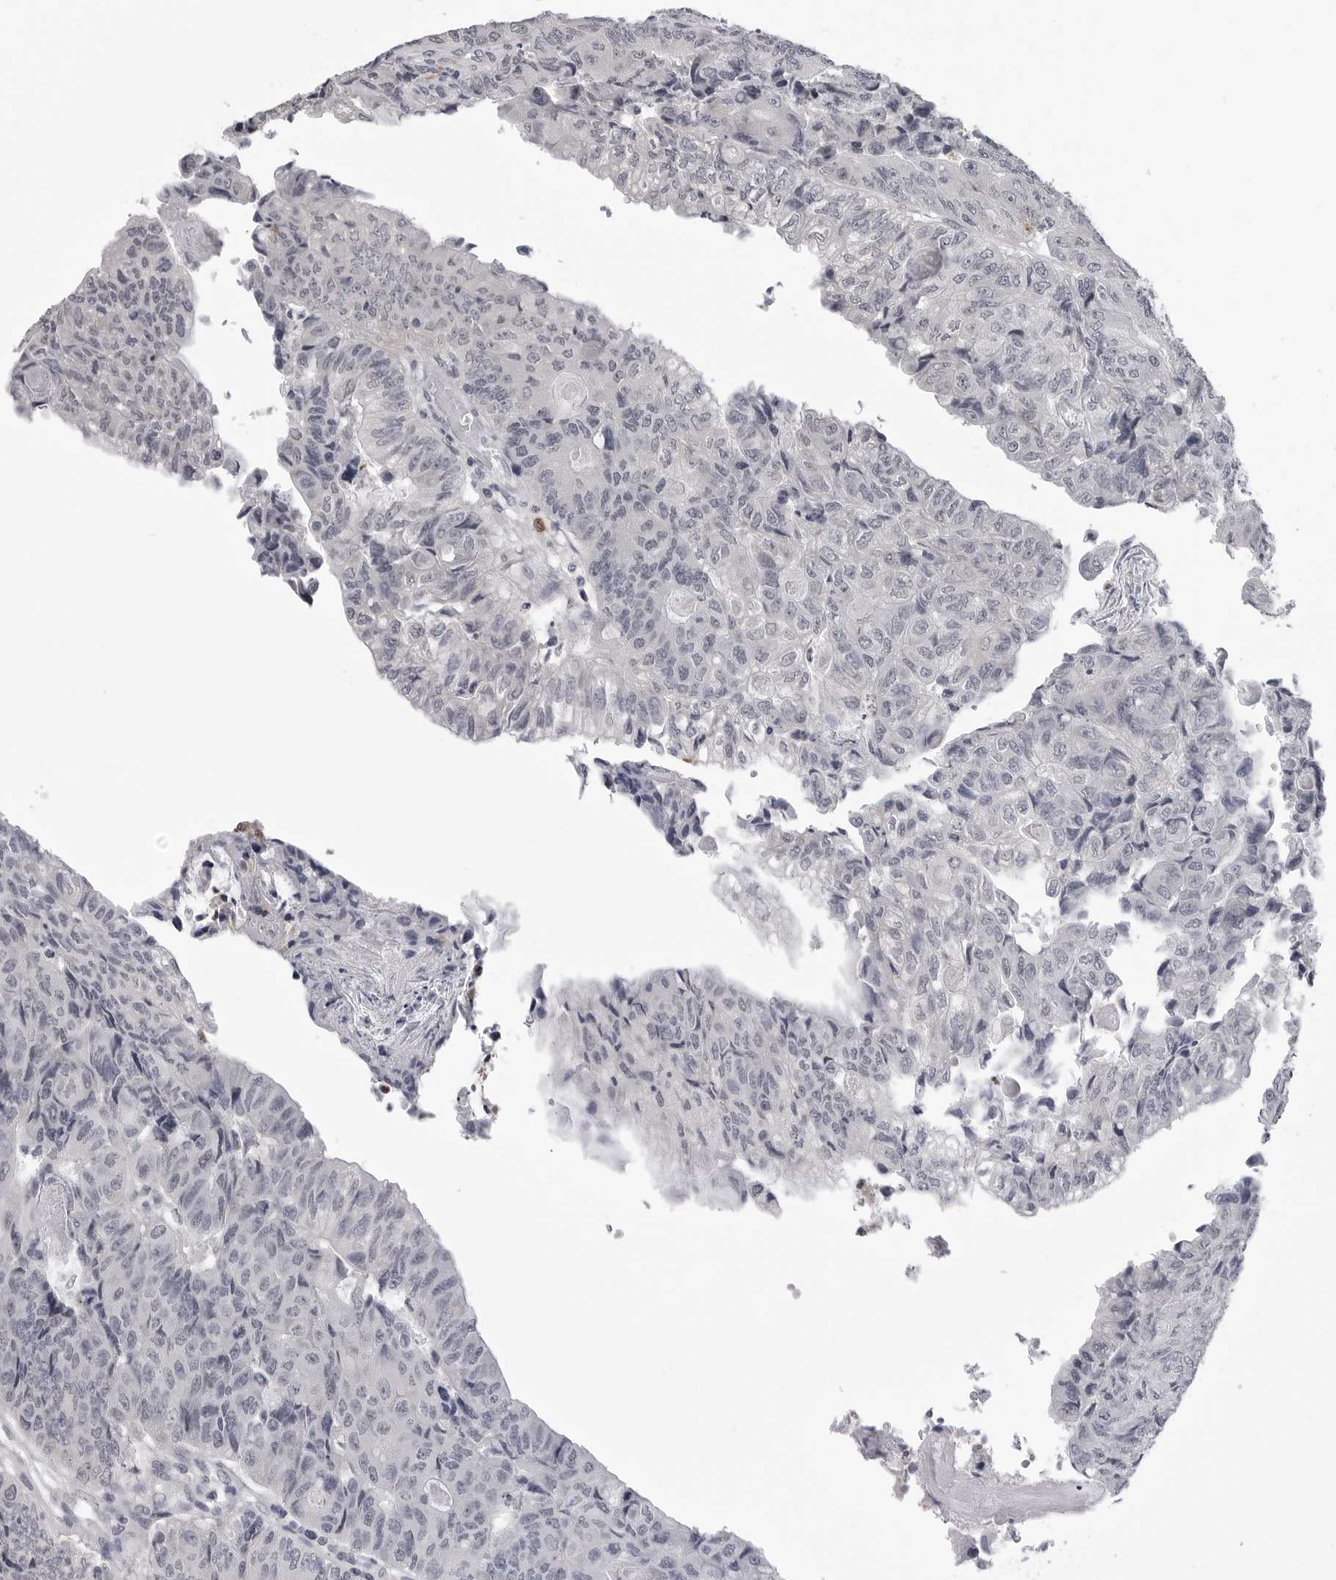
{"staining": {"intensity": "negative", "quantity": "none", "location": "none"}, "tissue": "colorectal cancer", "cell_type": "Tumor cells", "image_type": "cancer", "snomed": [{"axis": "morphology", "description": "Adenocarcinoma, NOS"}, {"axis": "topography", "description": "Colon"}], "caption": "Immunohistochemistry (IHC) of human colorectal cancer exhibits no staining in tumor cells.", "gene": "TRMT13", "patient": {"sex": "female", "age": 67}}